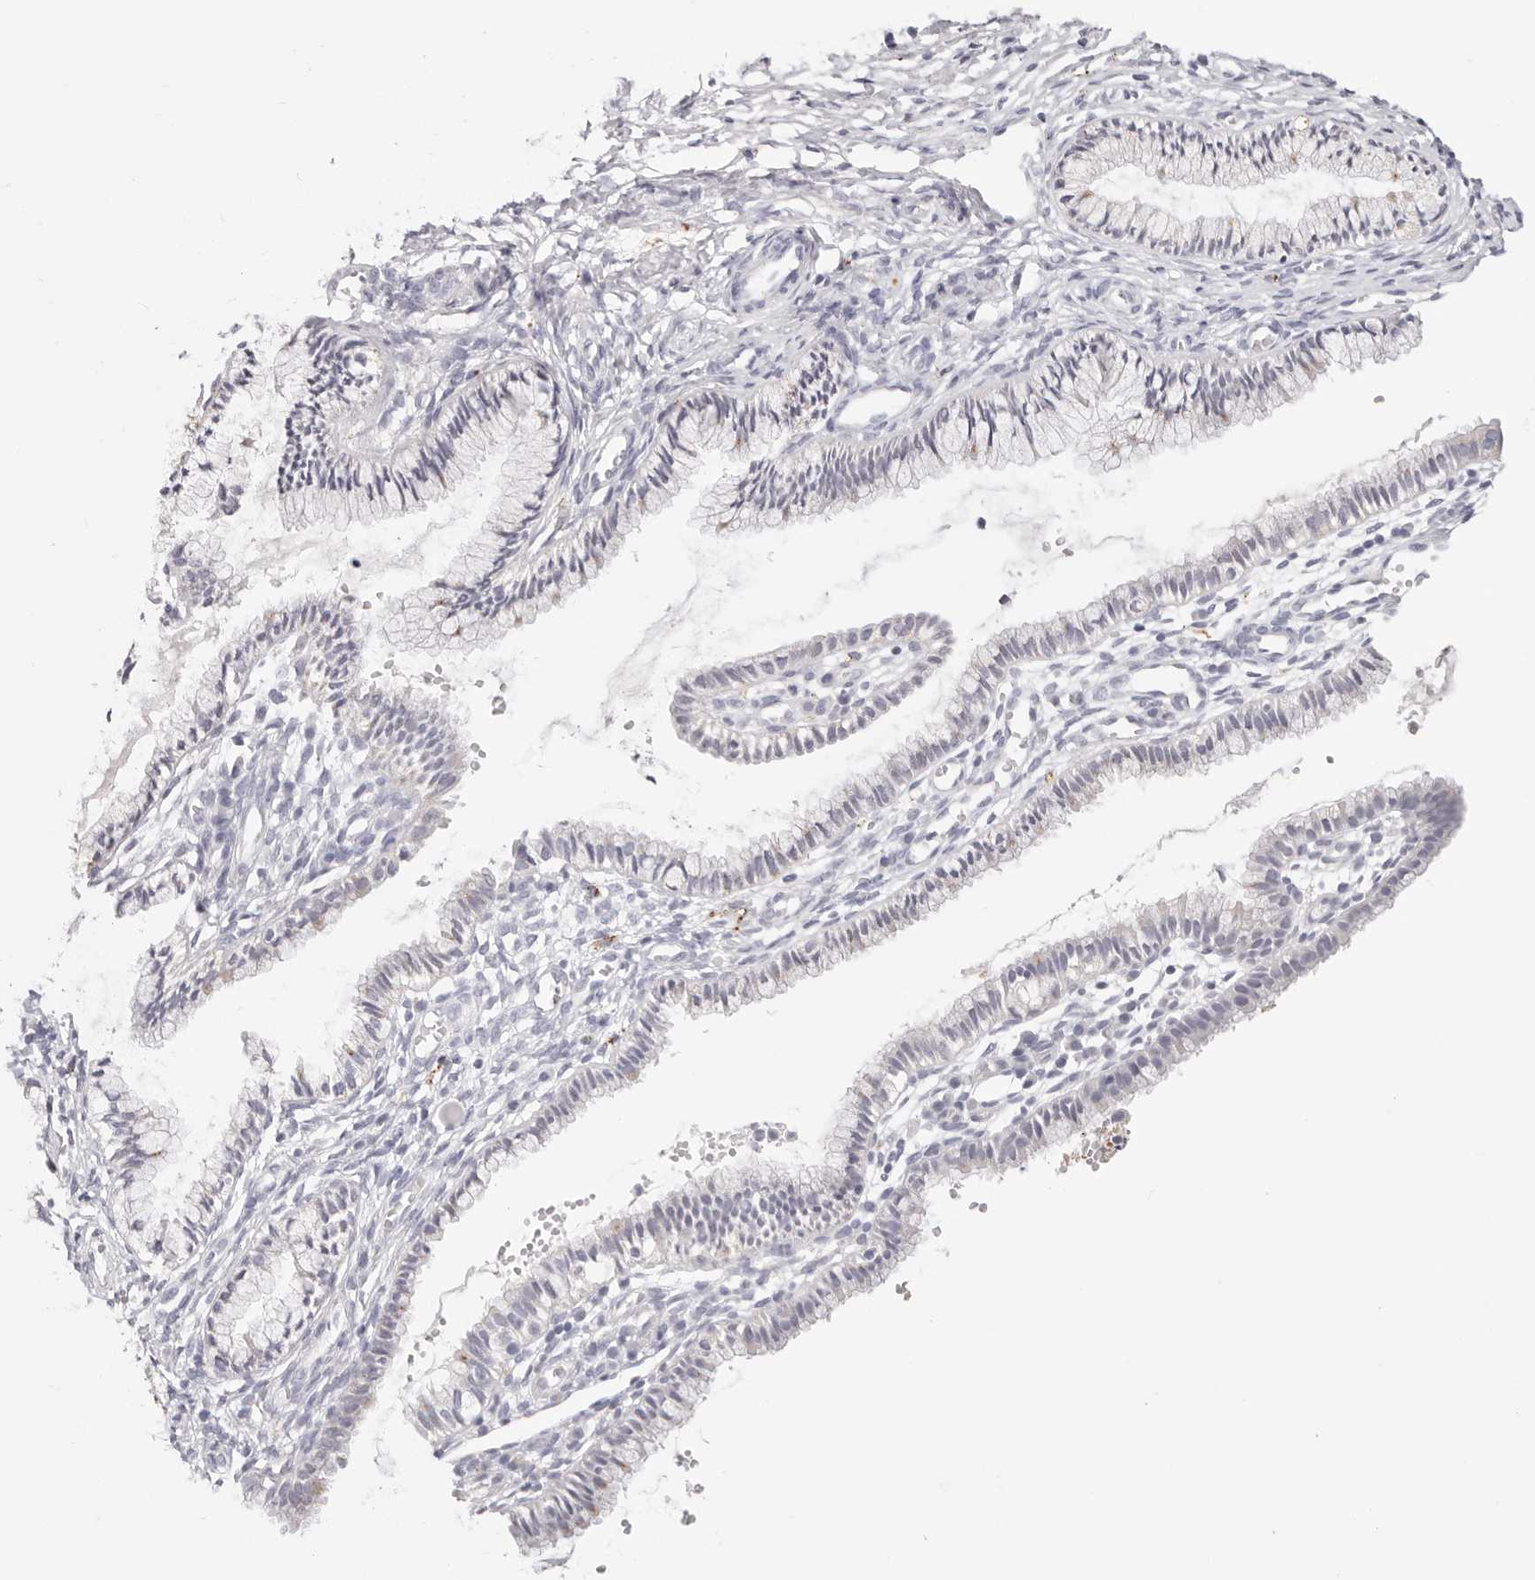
{"staining": {"intensity": "weak", "quantity": "<25%", "location": "cytoplasmic/membranous"}, "tissue": "cervix", "cell_type": "Glandular cells", "image_type": "normal", "snomed": [{"axis": "morphology", "description": "Normal tissue, NOS"}, {"axis": "topography", "description": "Cervix"}], "caption": "IHC of unremarkable human cervix reveals no expression in glandular cells. (Immunohistochemistry (ihc), brightfield microscopy, high magnification).", "gene": "STKLD1", "patient": {"sex": "female", "age": 27}}